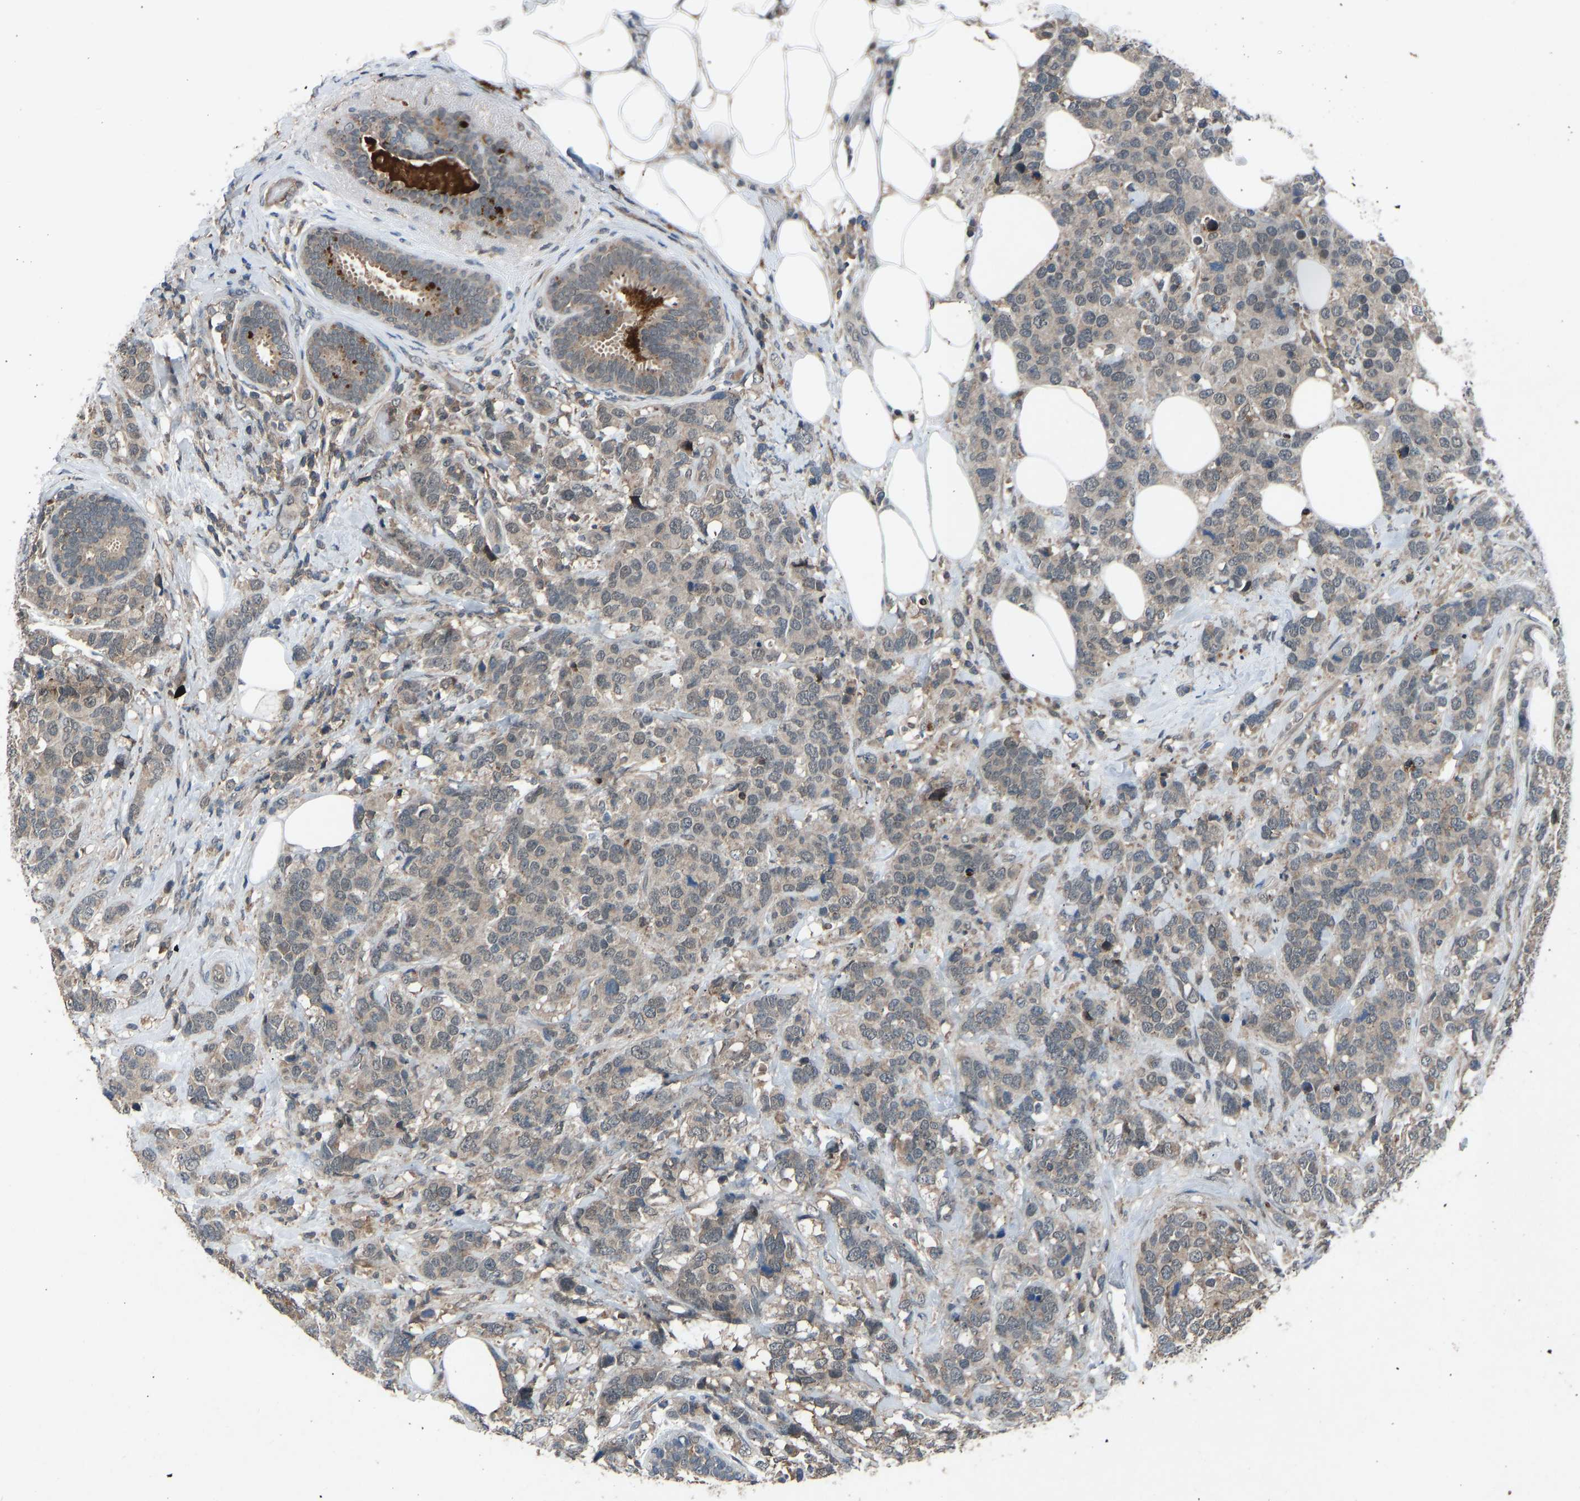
{"staining": {"intensity": "moderate", "quantity": "<25%", "location": "cytoplasmic/membranous"}, "tissue": "breast cancer", "cell_type": "Tumor cells", "image_type": "cancer", "snomed": [{"axis": "morphology", "description": "Lobular carcinoma"}, {"axis": "topography", "description": "Breast"}], "caption": "The photomicrograph displays staining of breast cancer, revealing moderate cytoplasmic/membranous protein expression (brown color) within tumor cells.", "gene": "SLC43A1", "patient": {"sex": "female", "age": 59}}